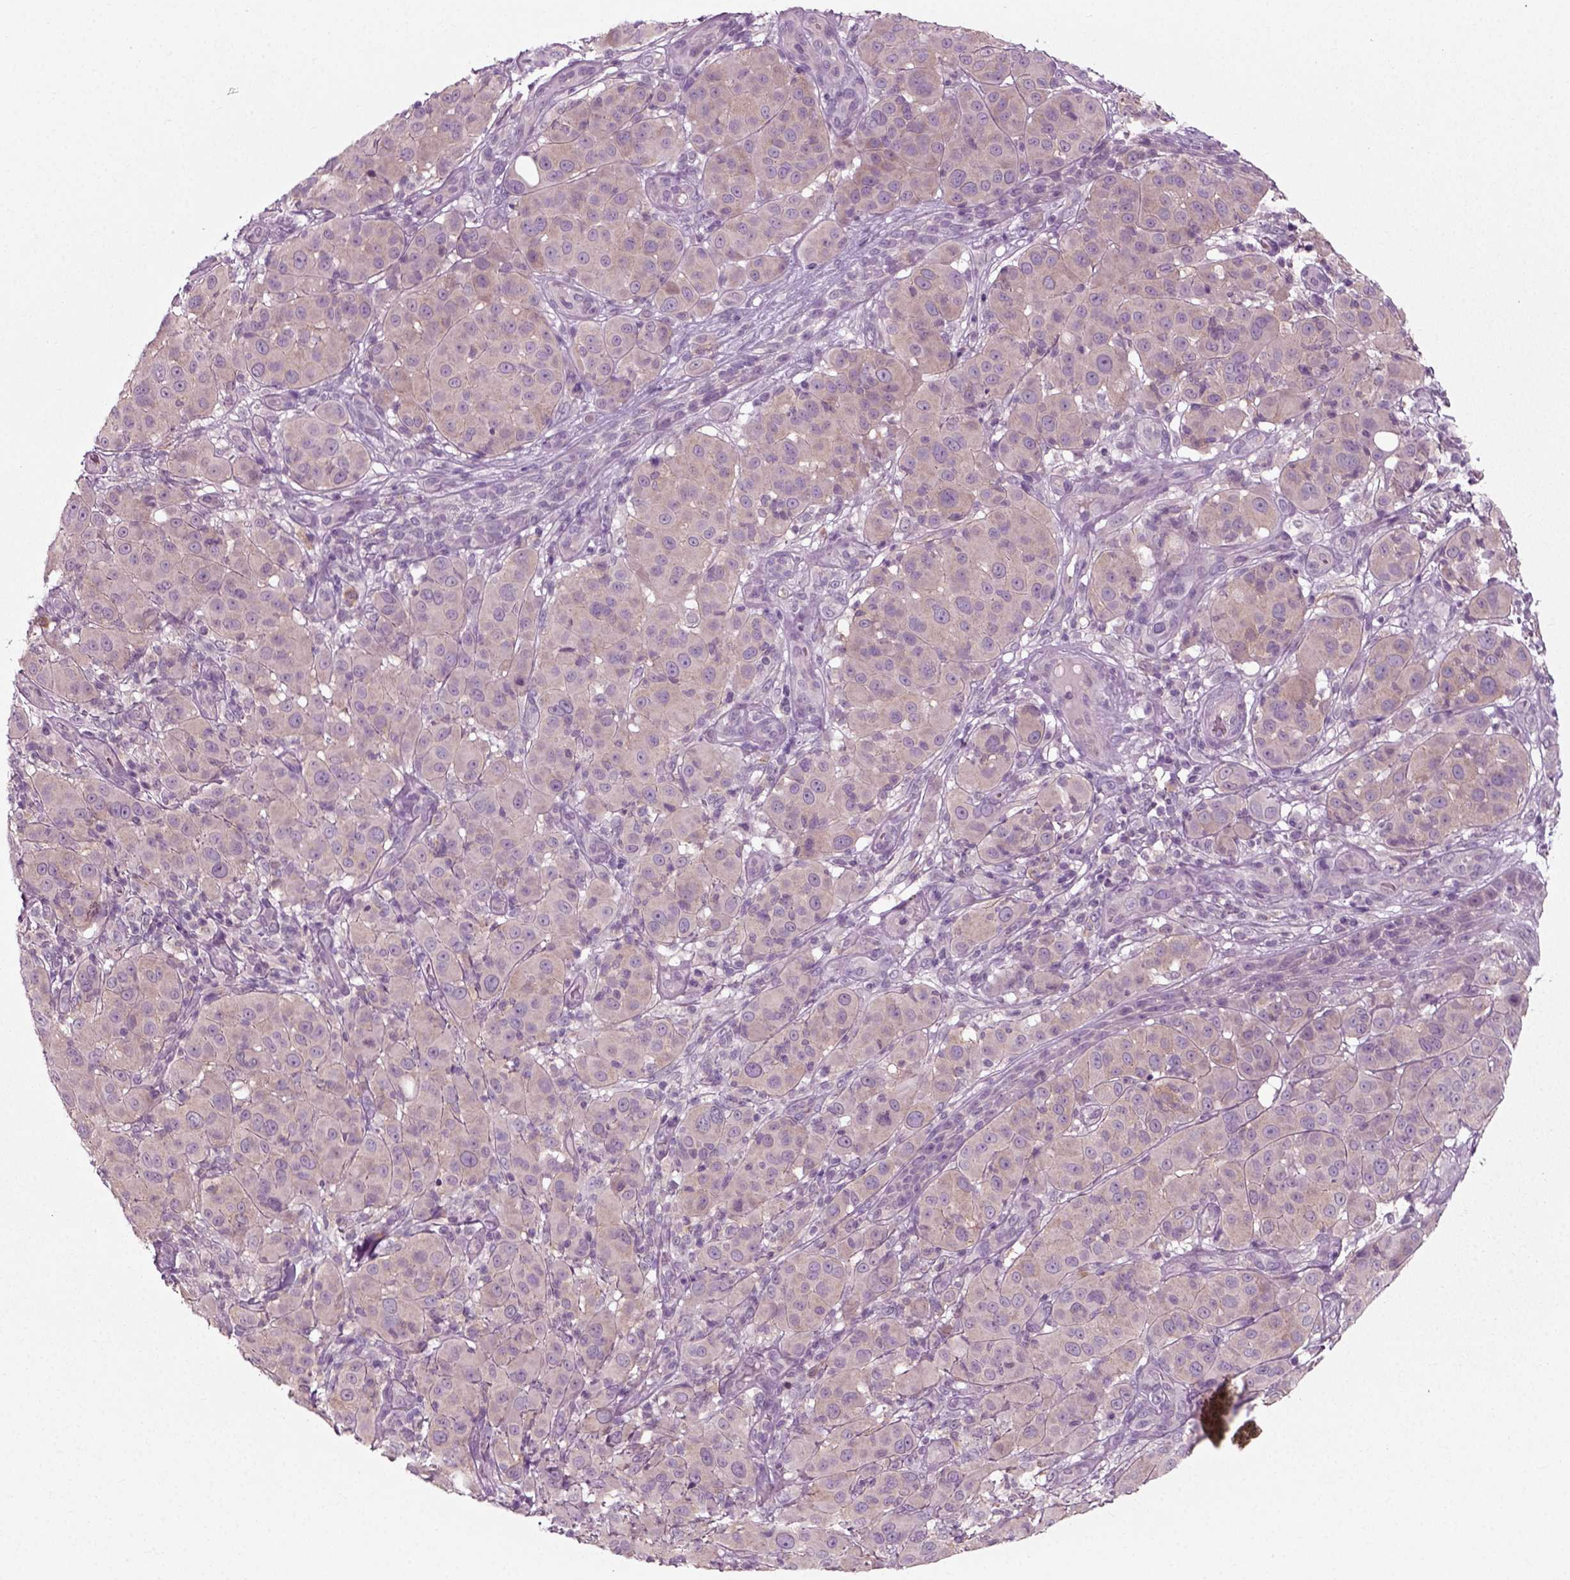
{"staining": {"intensity": "weak", "quantity": "25%-75%", "location": "cytoplasmic/membranous"}, "tissue": "melanoma", "cell_type": "Tumor cells", "image_type": "cancer", "snomed": [{"axis": "morphology", "description": "Malignant melanoma, NOS"}, {"axis": "topography", "description": "Skin"}], "caption": "Human melanoma stained with a brown dye shows weak cytoplasmic/membranous positive staining in approximately 25%-75% of tumor cells.", "gene": "RND2", "patient": {"sex": "female", "age": 87}}